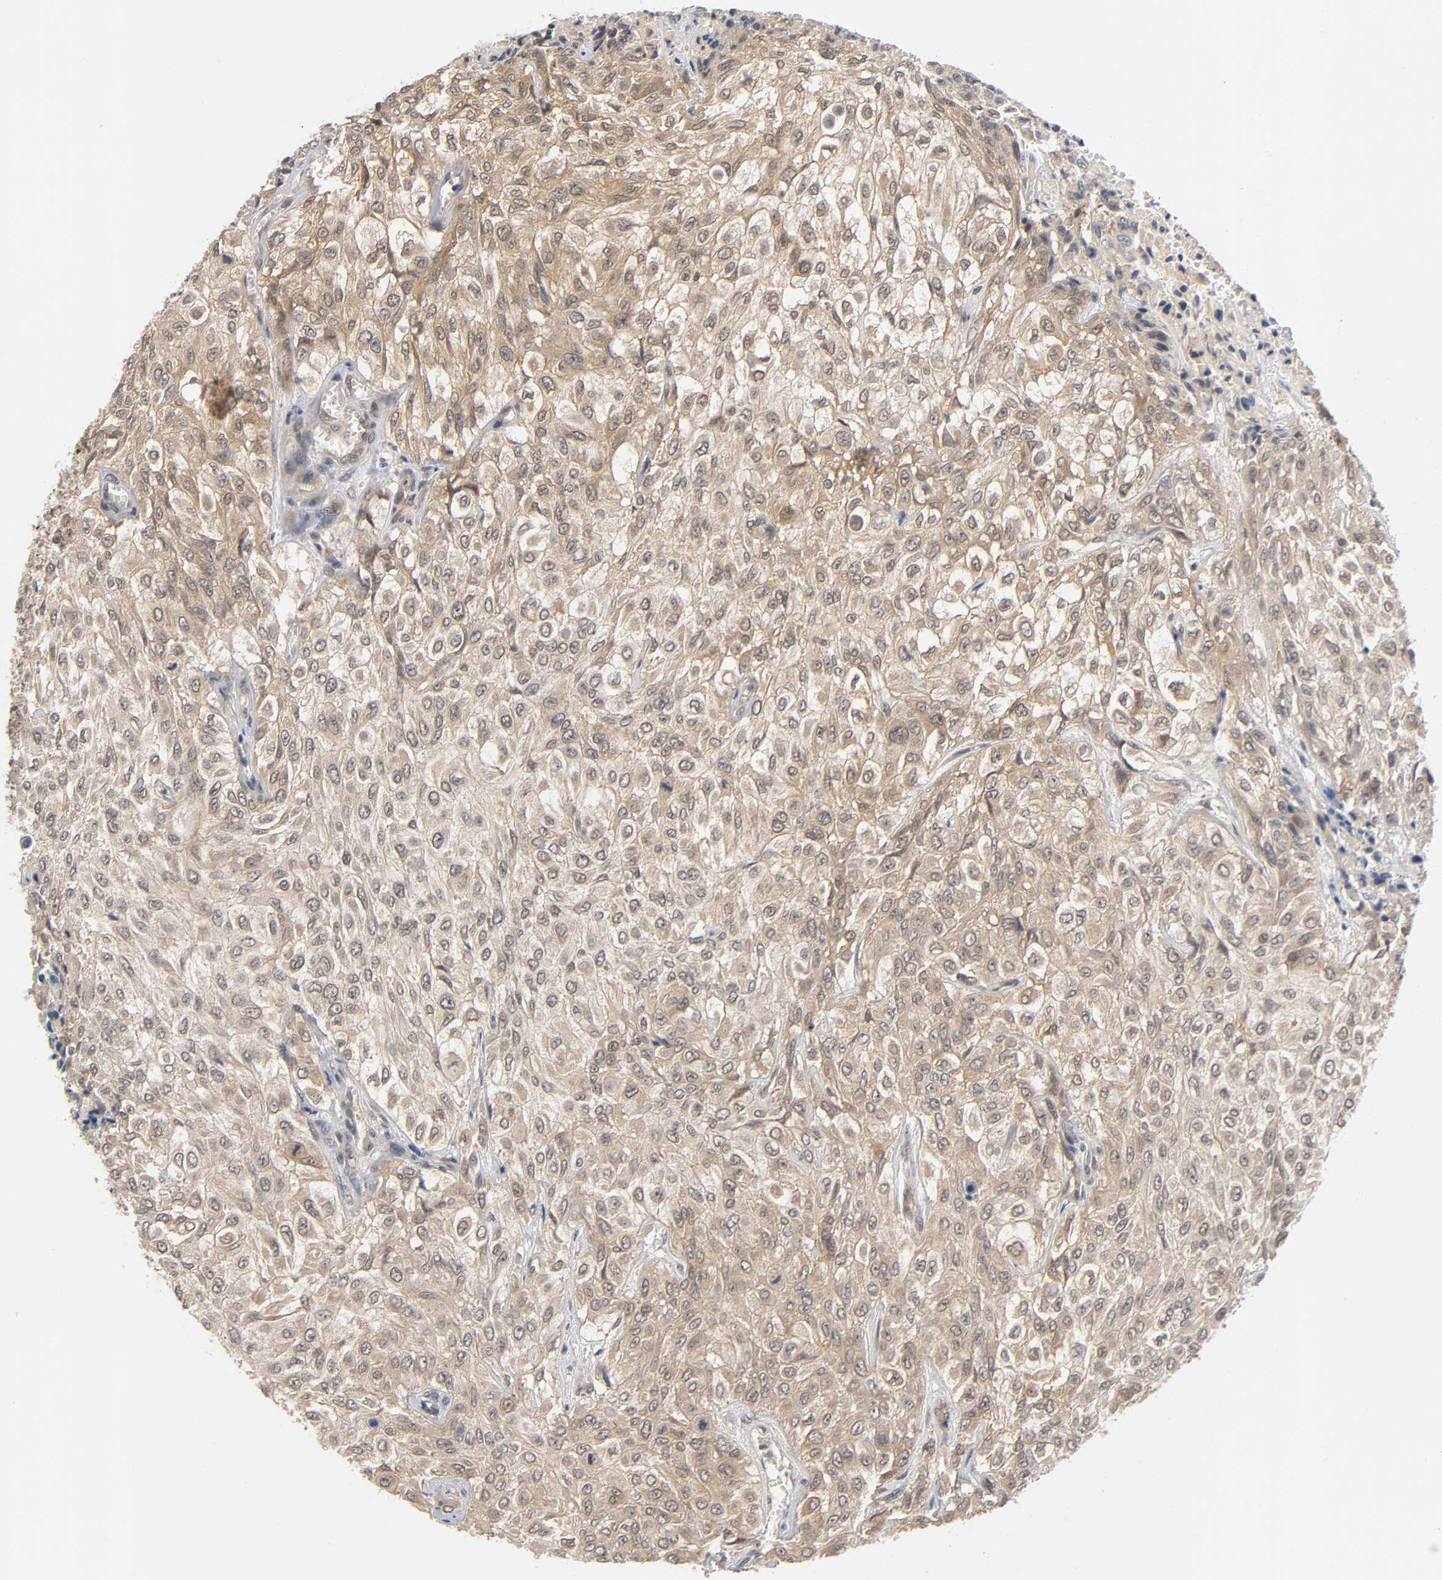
{"staining": {"intensity": "weak", "quantity": ">75%", "location": "cytoplasmic/membranous"}, "tissue": "urothelial cancer", "cell_type": "Tumor cells", "image_type": "cancer", "snomed": [{"axis": "morphology", "description": "Urothelial carcinoma, High grade"}, {"axis": "topography", "description": "Urinary bladder"}], "caption": "Tumor cells show low levels of weak cytoplasmic/membranous expression in approximately >75% of cells in human urothelial cancer.", "gene": "PRKAB1", "patient": {"sex": "male", "age": 57}}